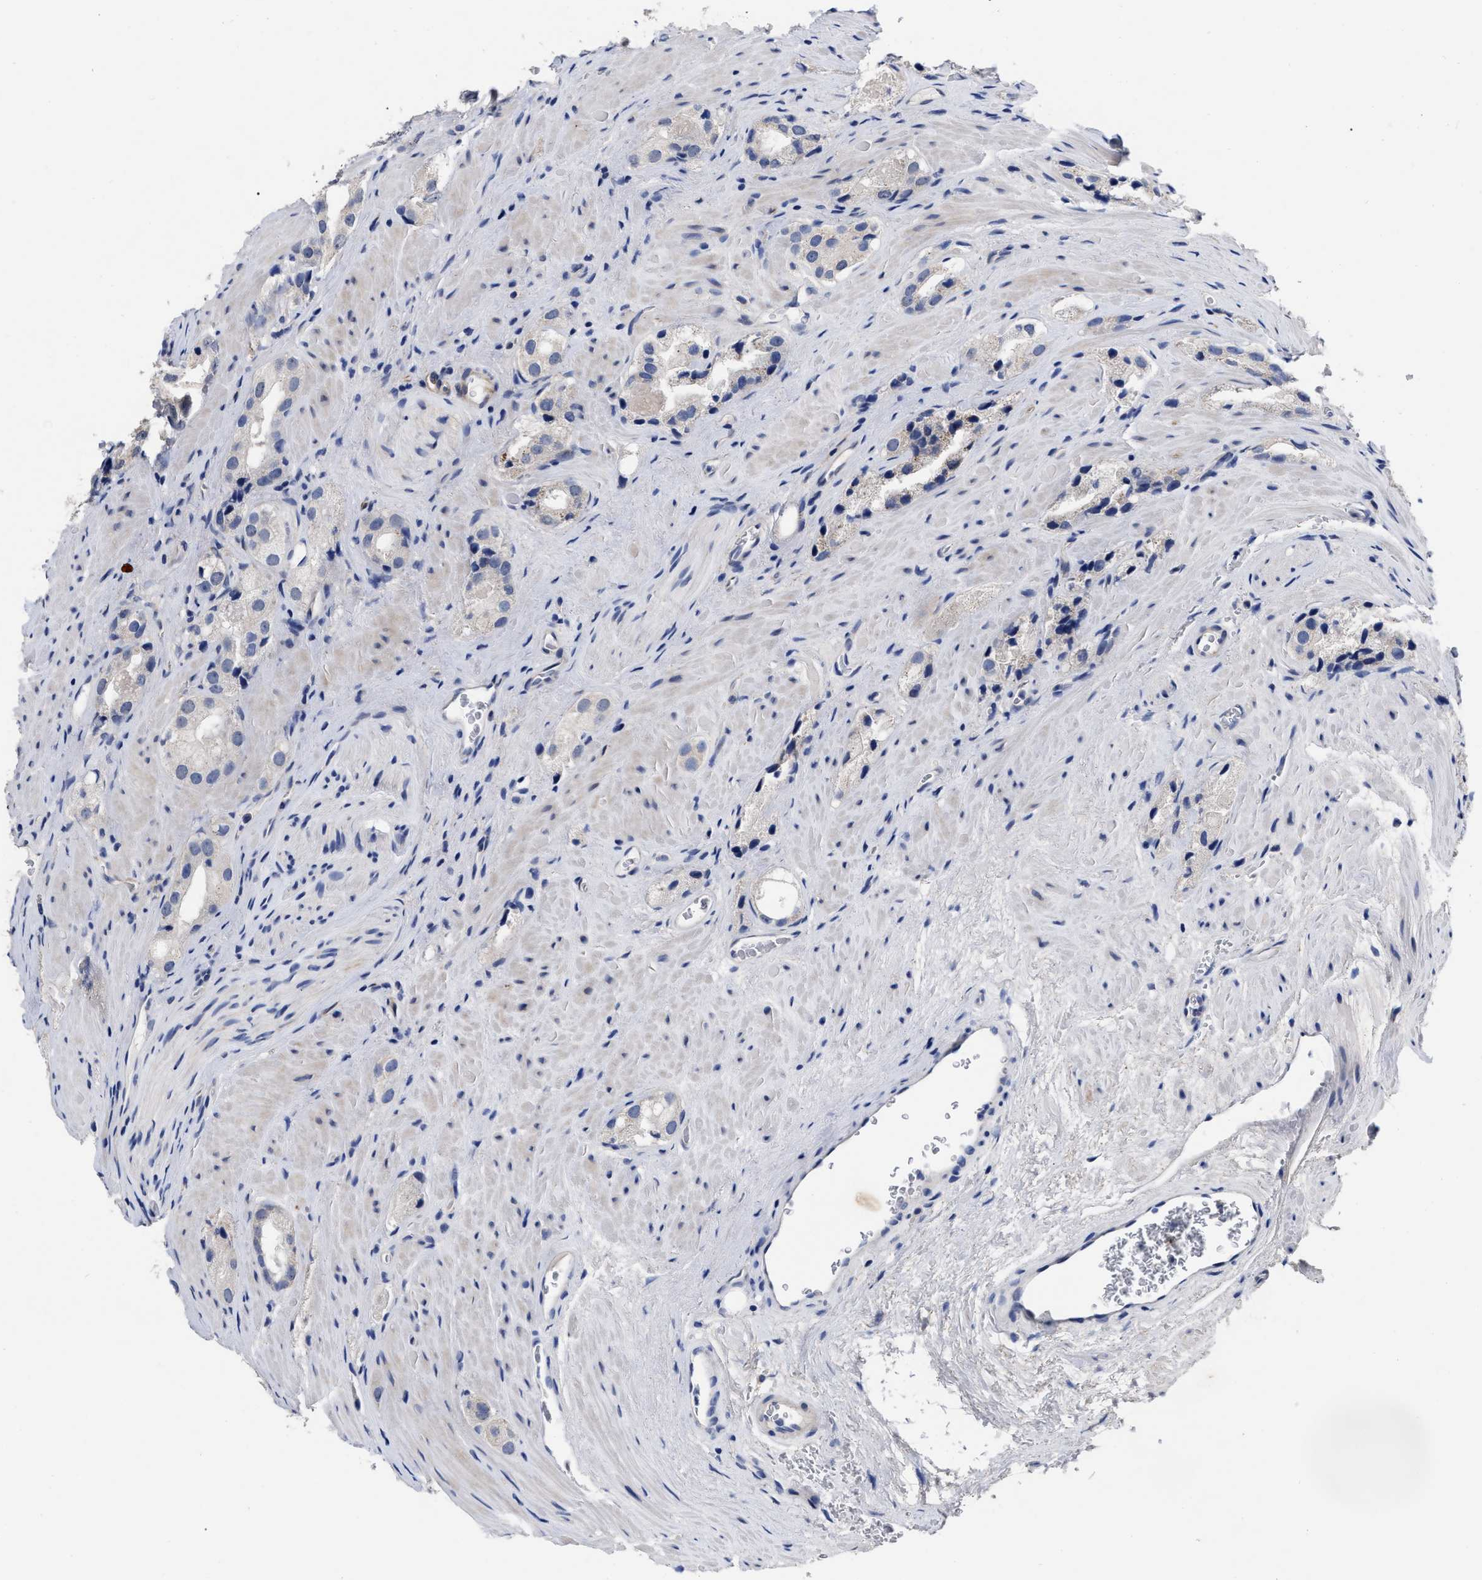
{"staining": {"intensity": "negative", "quantity": "none", "location": "none"}, "tissue": "prostate cancer", "cell_type": "Tumor cells", "image_type": "cancer", "snomed": [{"axis": "morphology", "description": "Adenocarcinoma, High grade"}, {"axis": "topography", "description": "Prostate"}], "caption": "Immunohistochemical staining of high-grade adenocarcinoma (prostate) exhibits no significant positivity in tumor cells. (DAB (3,3'-diaminobenzidine) immunohistochemistry visualized using brightfield microscopy, high magnification).", "gene": "CCN5", "patient": {"sex": "male", "age": 63}}